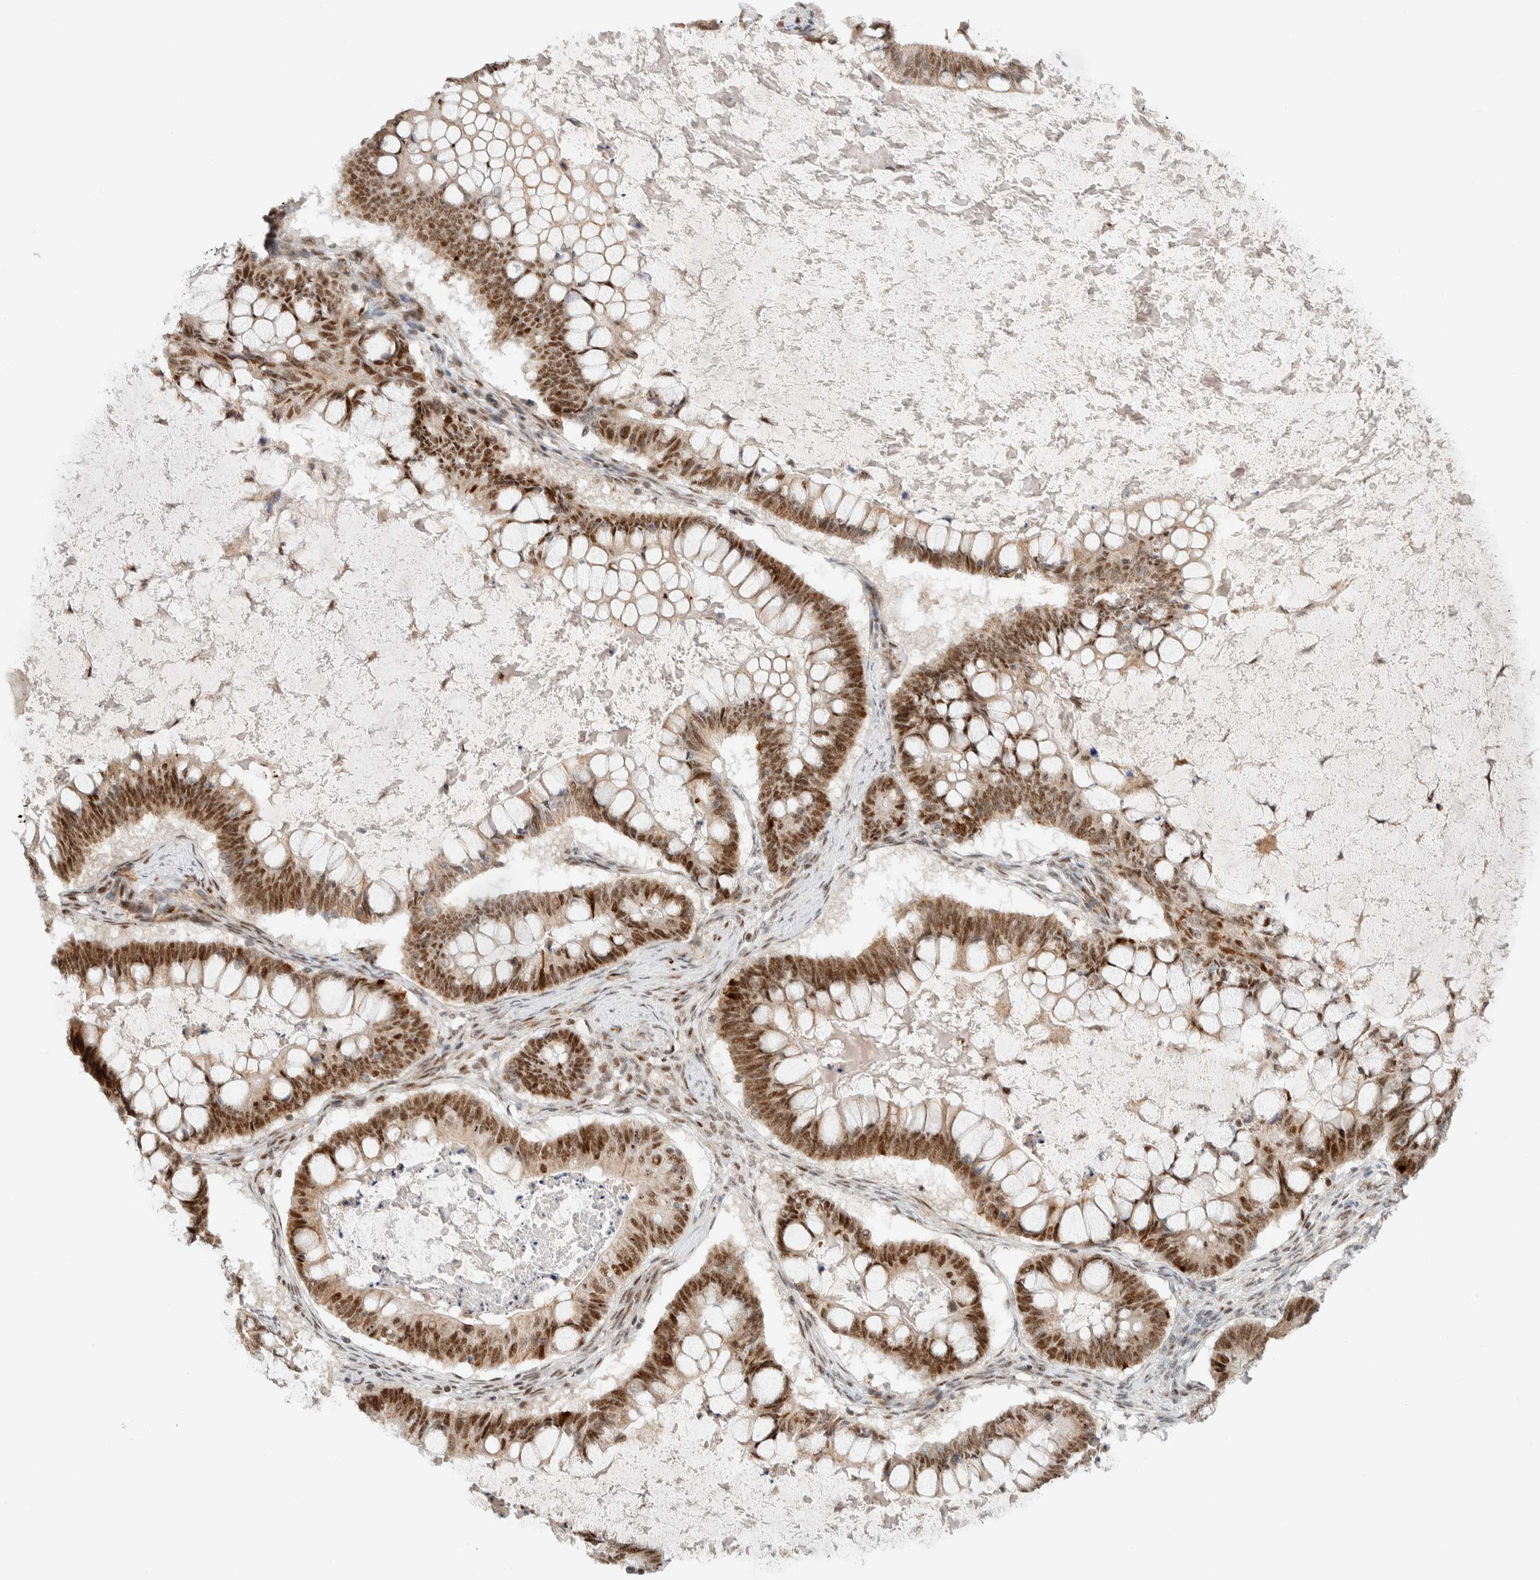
{"staining": {"intensity": "moderate", "quantity": ">75%", "location": "cytoplasmic/membranous,nuclear"}, "tissue": "ovarian cancer", "cell_type": "Tumor cells", "image_type": "cancer", "snomed": [{"axis": "morphology", "description": "Cystadenocarcinoma, mucinous, NOS"}, {"axis": "topography", "description": "Ovary"}], "caption": "A medium amount of moderate cytoplasmic/membranous and nuclear expression is seen in about >75% of tumor cells in ovarian cancer (mucinous cystadenocarcinoma) tissue.", "gene": "TSPAN32", "patient": {"sex": "female", "age": 61}}